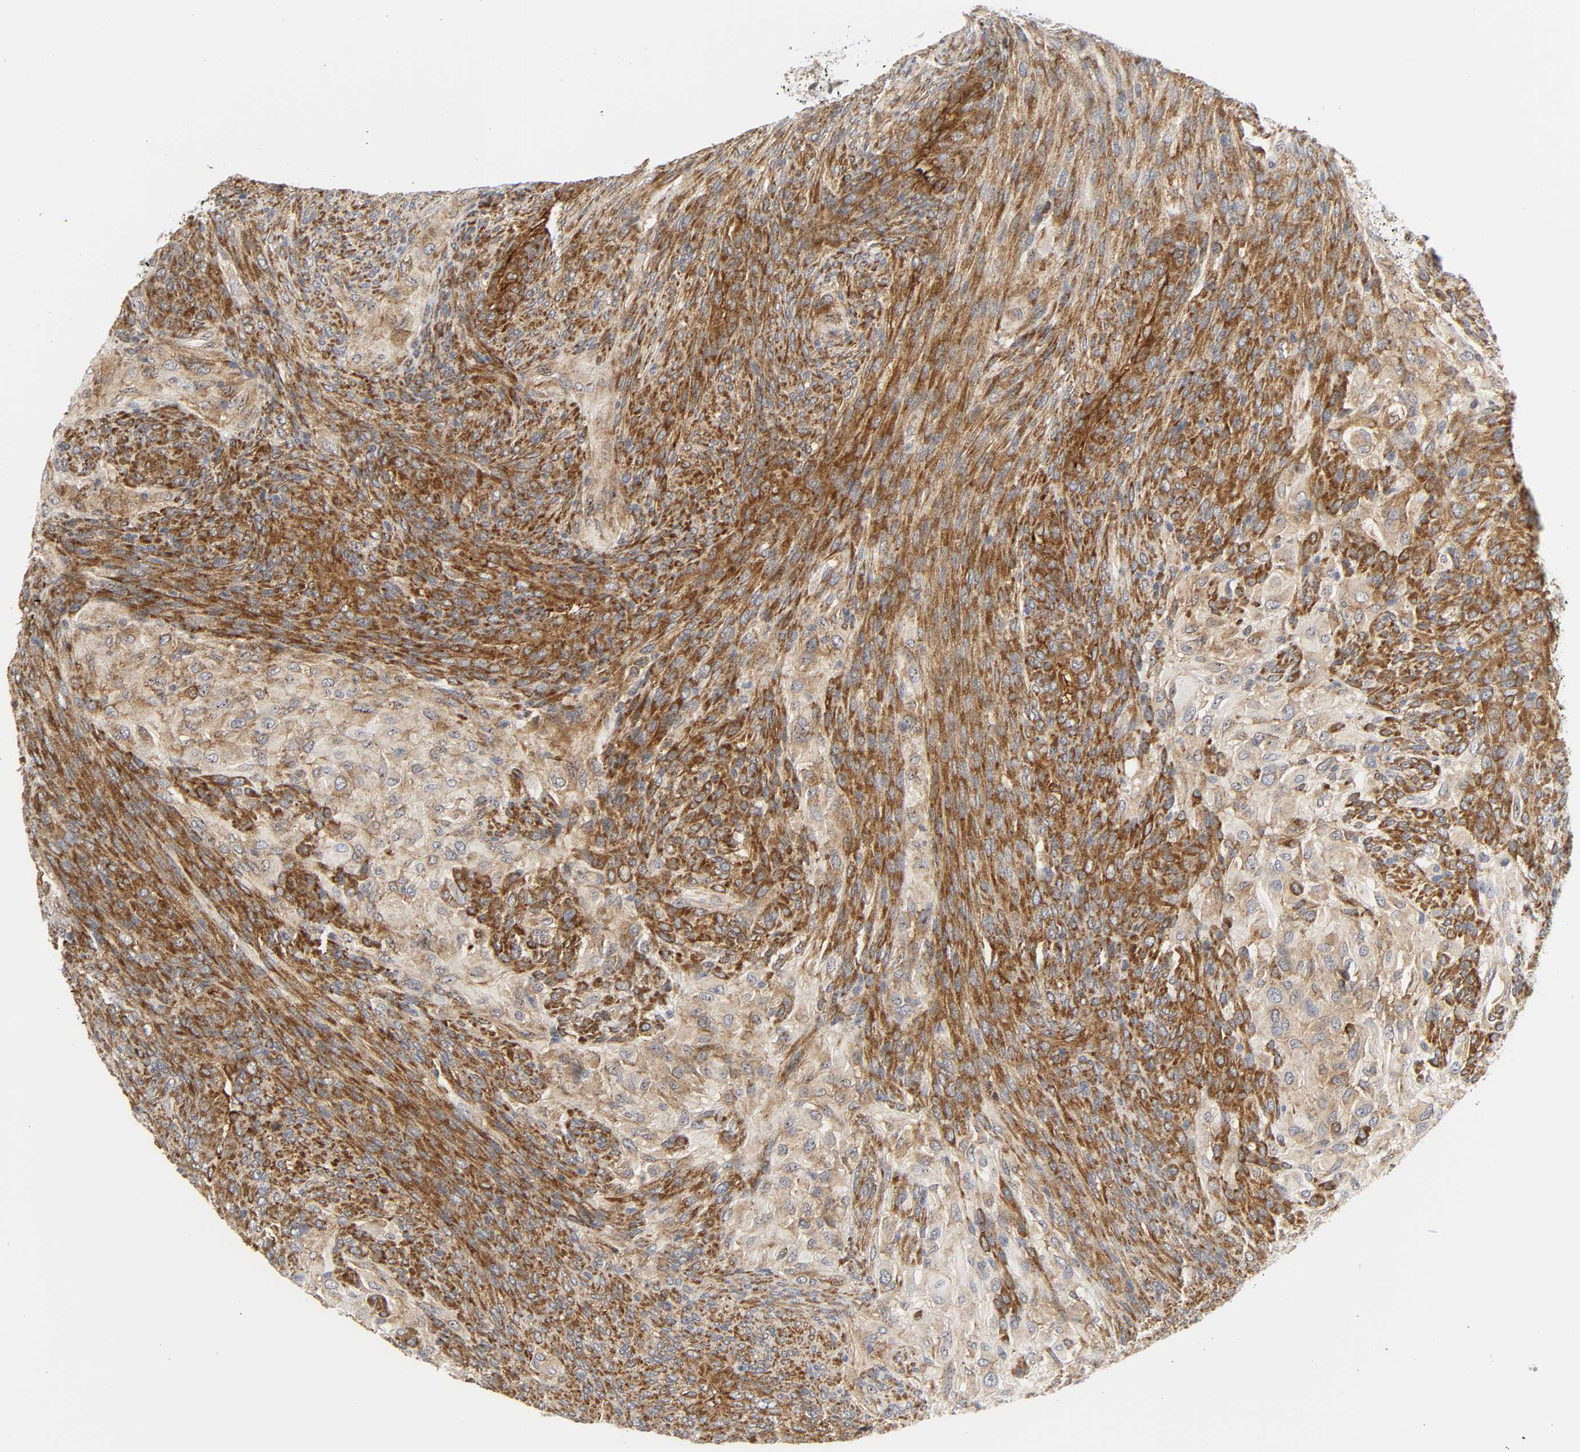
{"staining": {"intensity": "strong", "quantity": ">75%", "location": "cytoplasmic/membranous"}, "tissue": "glioma", "cell_type": "Tumor cells", "image_type": "cancer", "snomed": [{"axis": "morphology", "description": "Glioma, malignant, High grade"}, {"axis": "topography", "description": "Cerebral cortex"}], "caption": "Strong cytoplasmic/membranous positivity is appreciated in approximately >75% of tumor cells in glioma.", "gene": "DOCK1", "patient": {"sex": "female", "age": 55}}